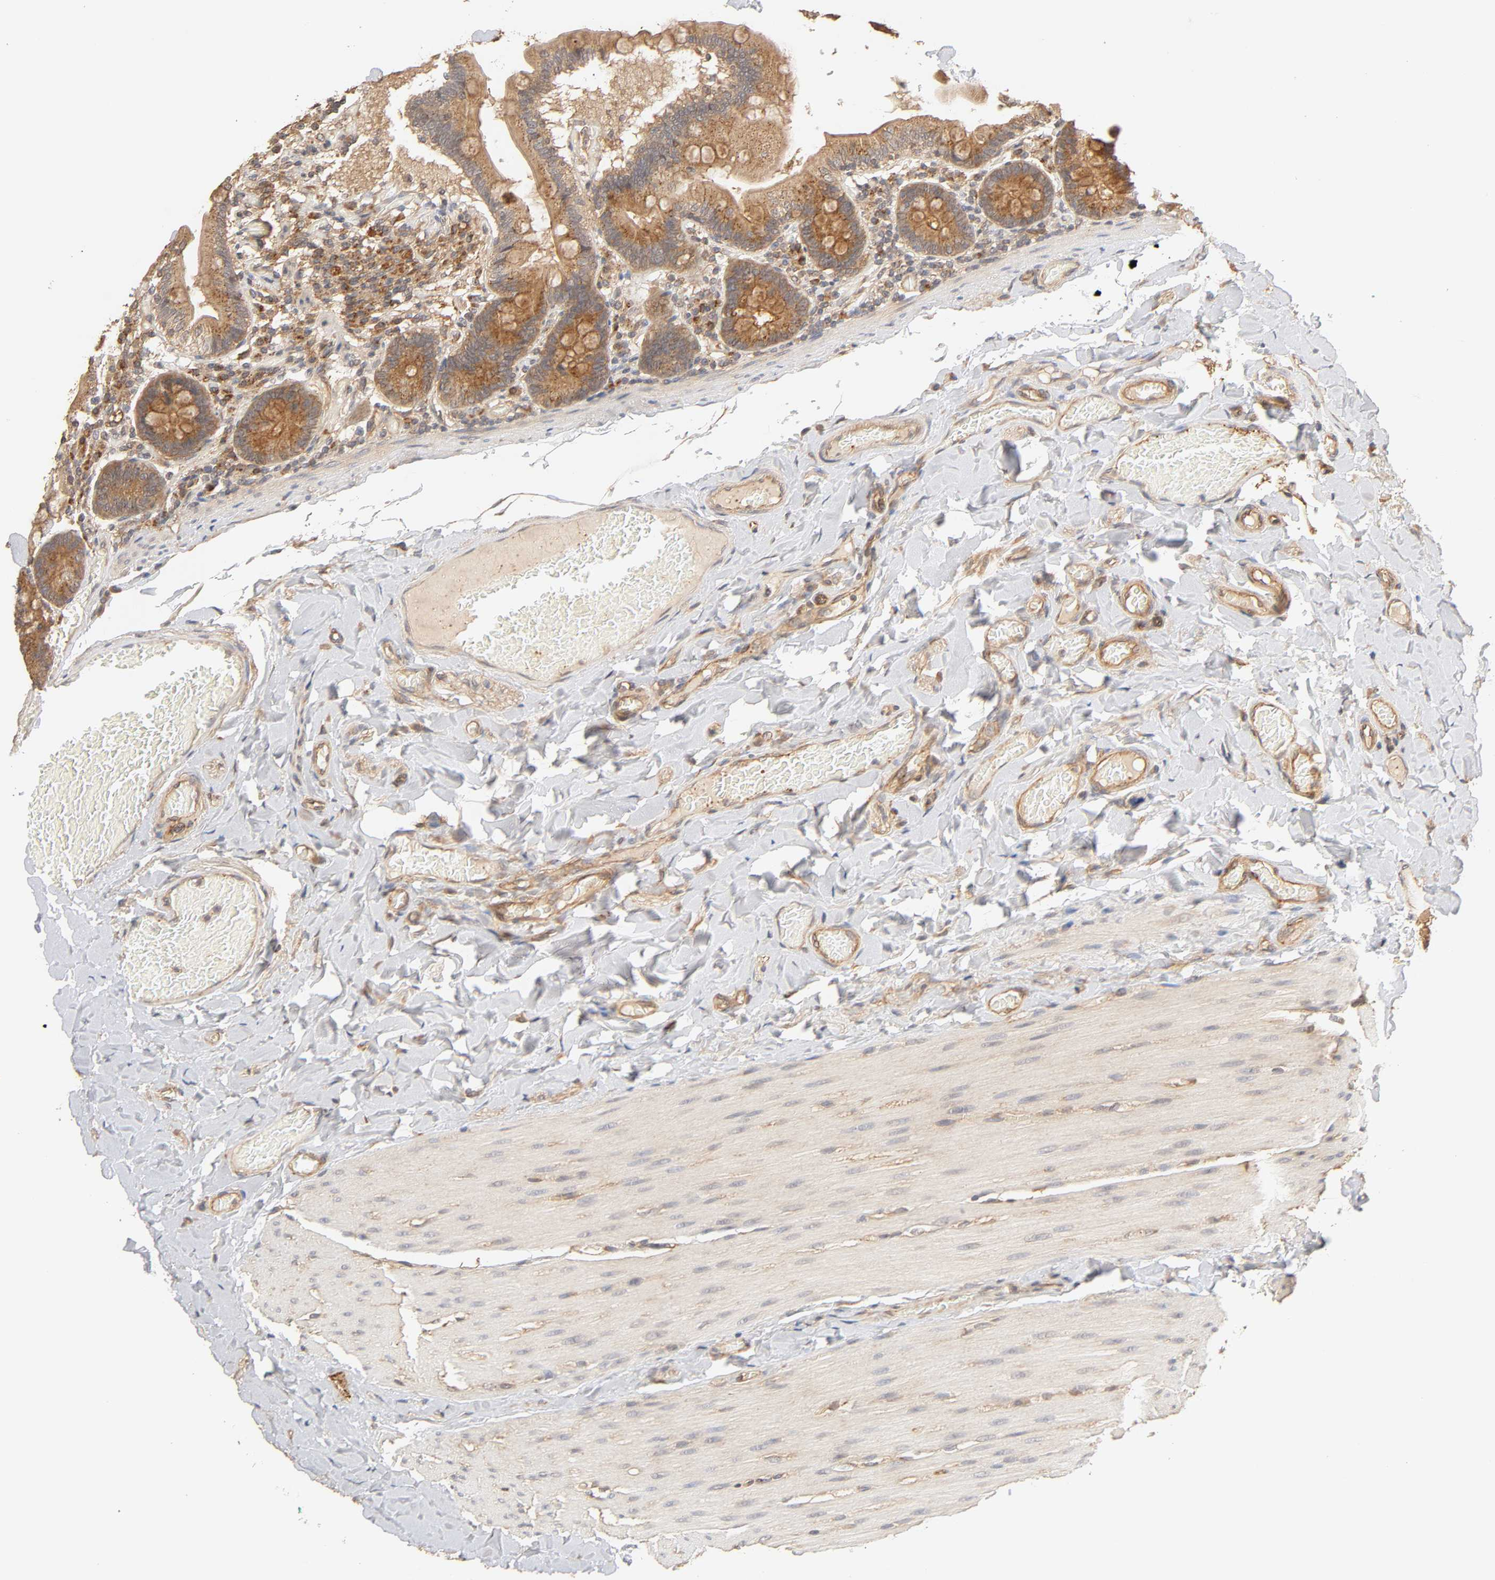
{"staining": {"intensity": "strong", "quantity": ">75%", "location": "cytoplasmic/membranous"}, "tissue": "duodenum", "cell_type": "Glandular cells", "image_type": "normal", "snomed": [{"axis": "morphology", "description": "Normal tissue, NOS"}, {"axis": "topography", "description": "Duodenum"}], "caption": "DAB immunohistochemical staining of benign human duodenum demonstrates strong cytoplasmic/membranous protein staining in about >75% of glandular cells. The staining was performed using DAB to visualize the protein expression in brown, while the nuclei were stained in blue with hematoxylin (Magnification: 20x).", "gene": "EPS8", "patient": {"sex": "male", "age": 66}}